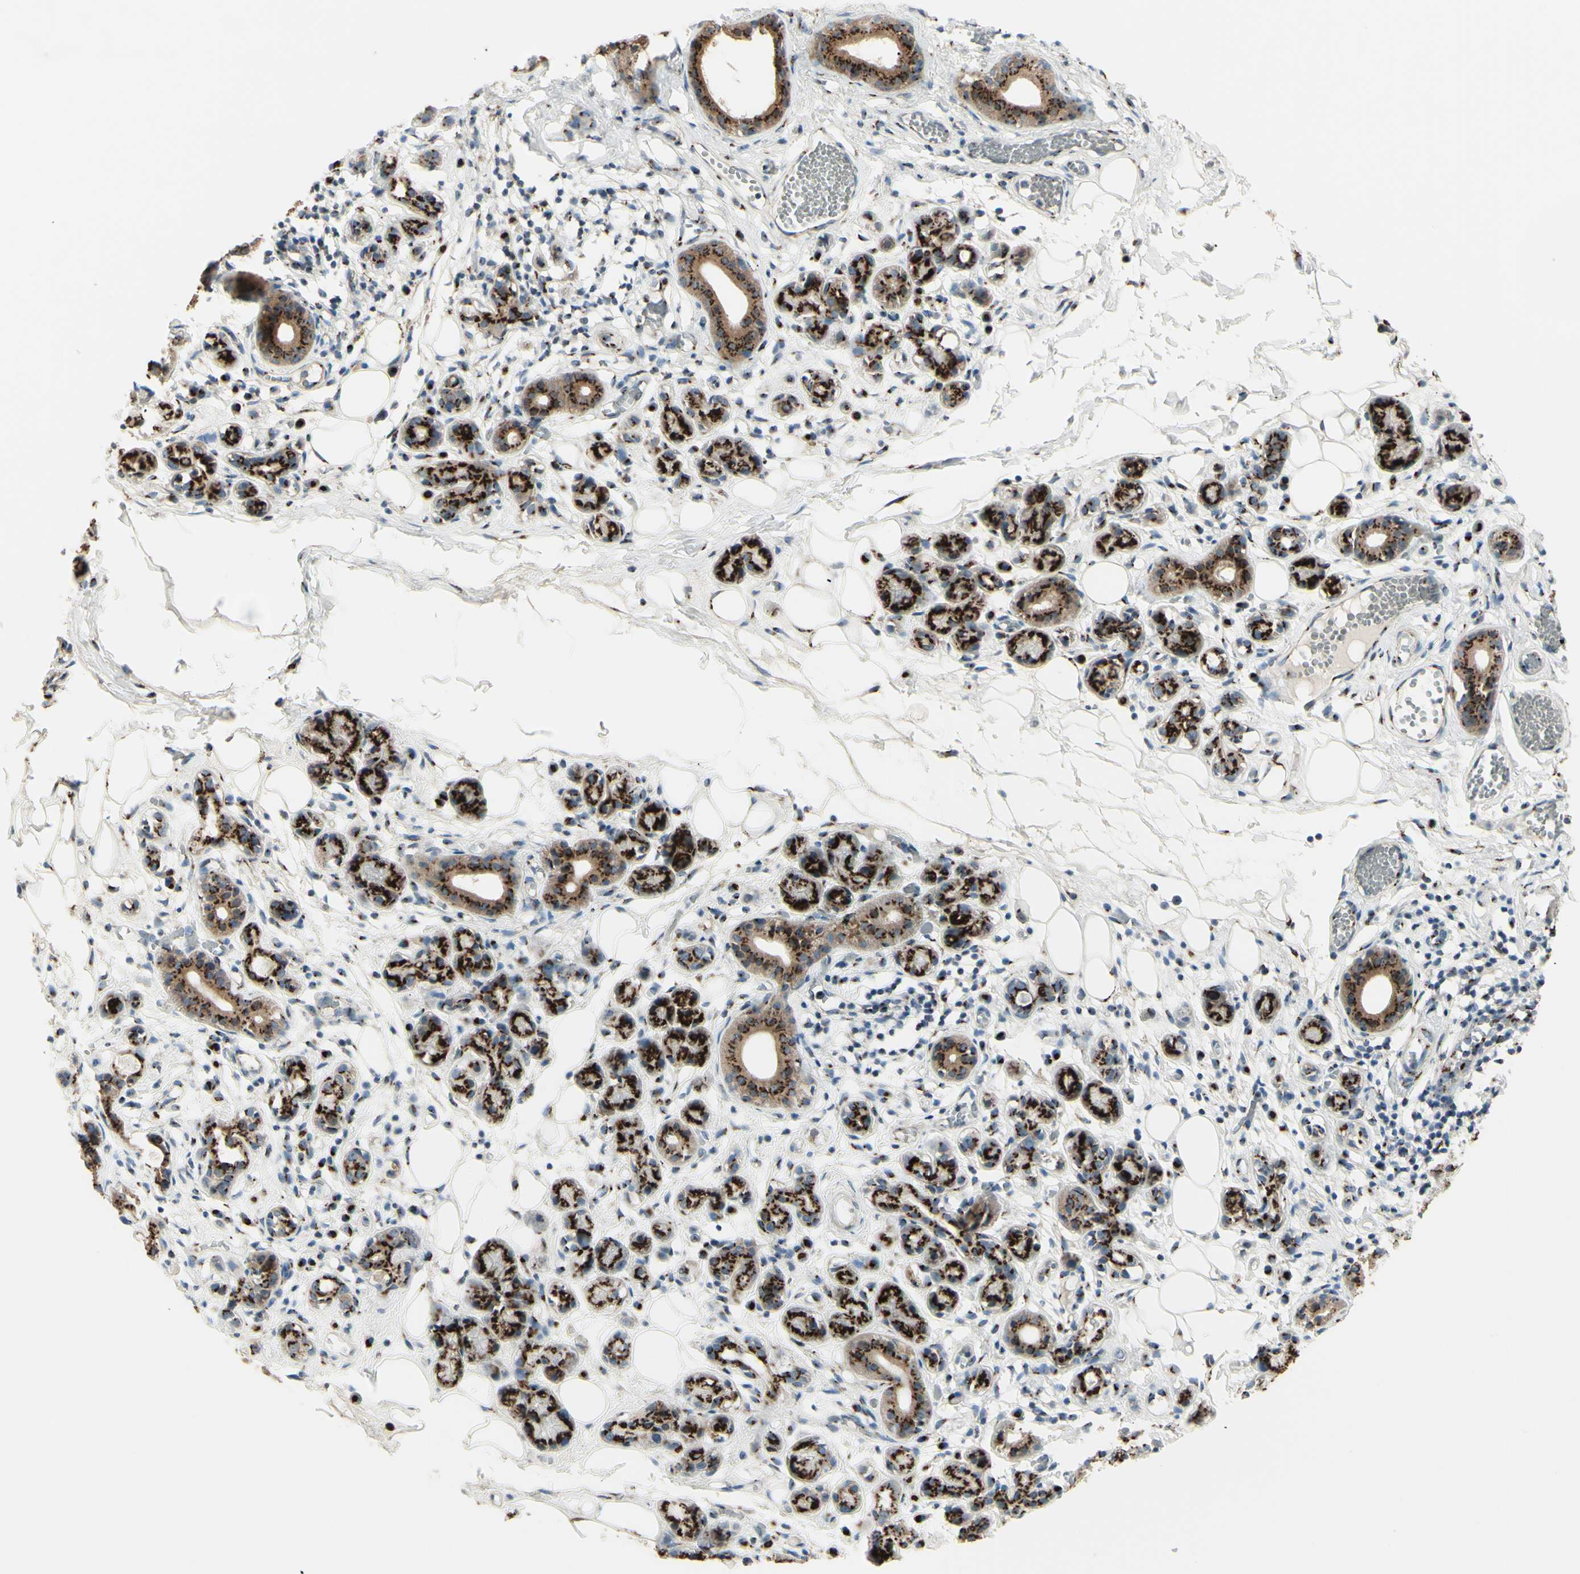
{"staining": {"intensity": "strong", "quantity": ">75%", "location": "cytoplasmic/membranous"}, "tissue": "adipose tissue", "cell_type": "Adipocytes", "image_type": "normal", "snomed": [{"axis": "morphology", "description": "Normal tissue, NOS"}, {"axis": "morphology", "description": "Inflammation, NOS"}, {"axis": "topography", "description": "Vascular tissue"}, {"axis": "topography", "description": "Salivary gland"}], "caption": "IHC image of benign adipose tissue: adipose tissue stained using immunohistochemistry (IHC) demonstrates high levels of strong protein expression localized specifically in the cytoplasmic/membranous of adipocytes, appearing as a cytoplasmic/membranous brown color.", "gene": "BPNT2", "patient": {"sex": "female", "age": 75}}